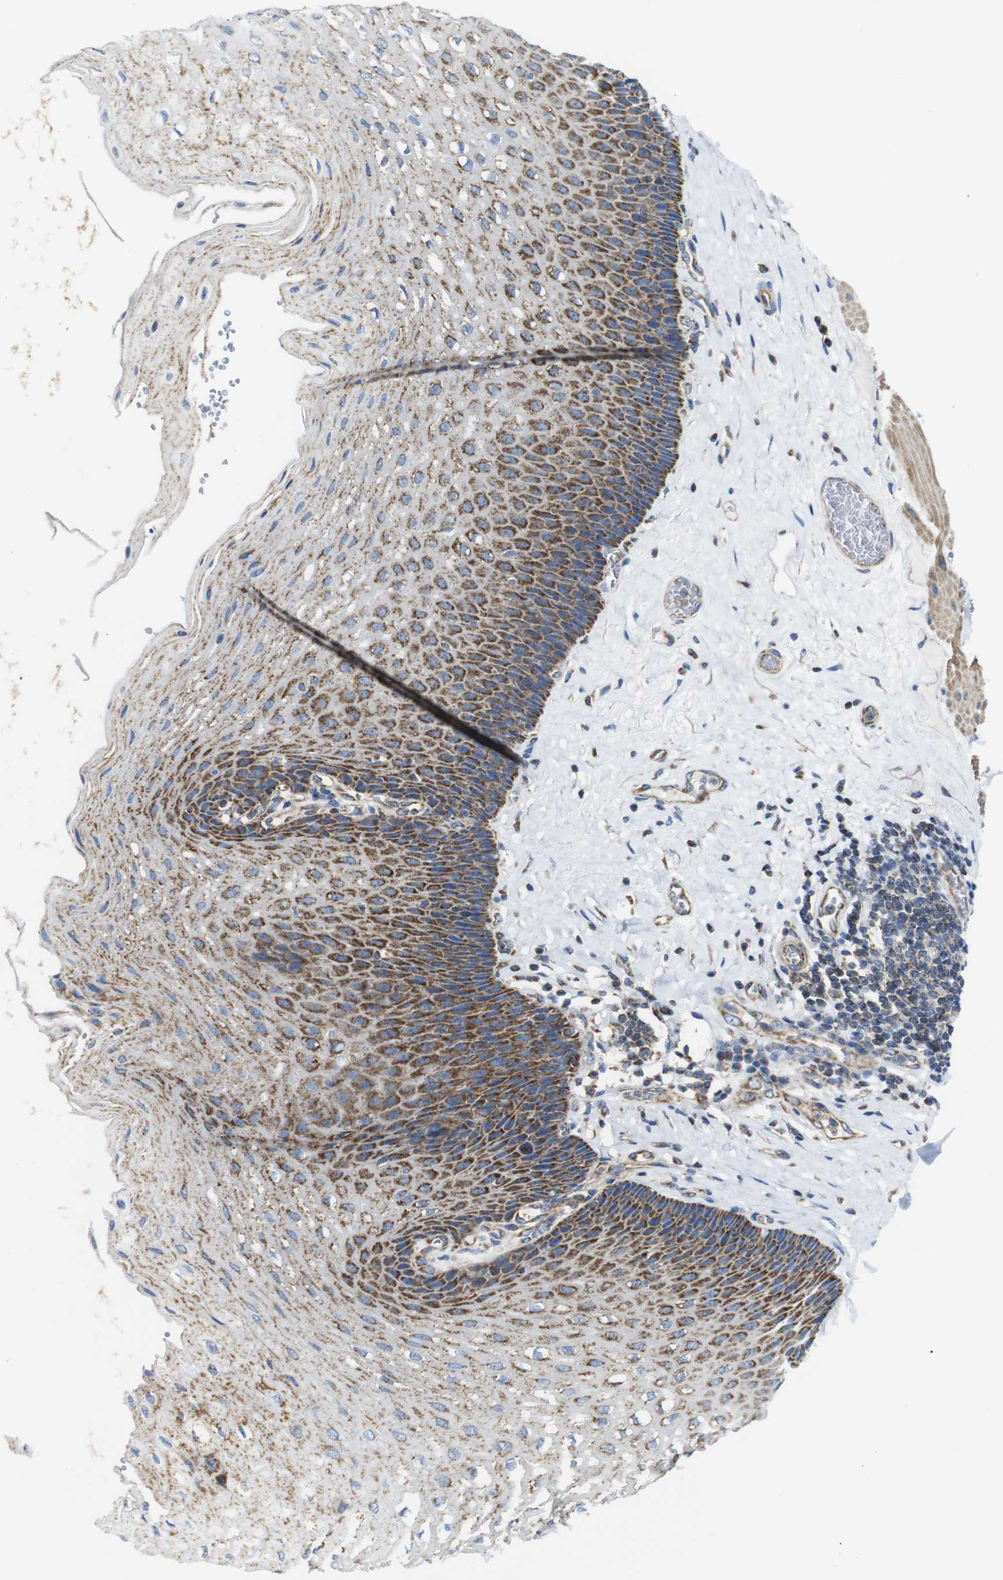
{"staining": {"intensity": "strong", "quantity": "25%-75%", "location": "cytoplasmic/membranous"}, "tissue": "esophagus", "cell_type": "Squamous epithelial cells", "image_type": "normal", "snomed": [{"axis": "morphology", "description": "Normal tissue, NOS"}, {"axis": "topography", "description": "Esophagus"}], "caption": "This micrograph displays benign esophagus stained with immunohistochemistry (IHC) to label a protein in brown. The cytoplasmic/membranous of squamous epithelial cells show strong positivity for the protein. Nuclei are counter-stained blue.", "gene": "PDCD1LG2", "patient": {"sex": "female", "age": 72}}